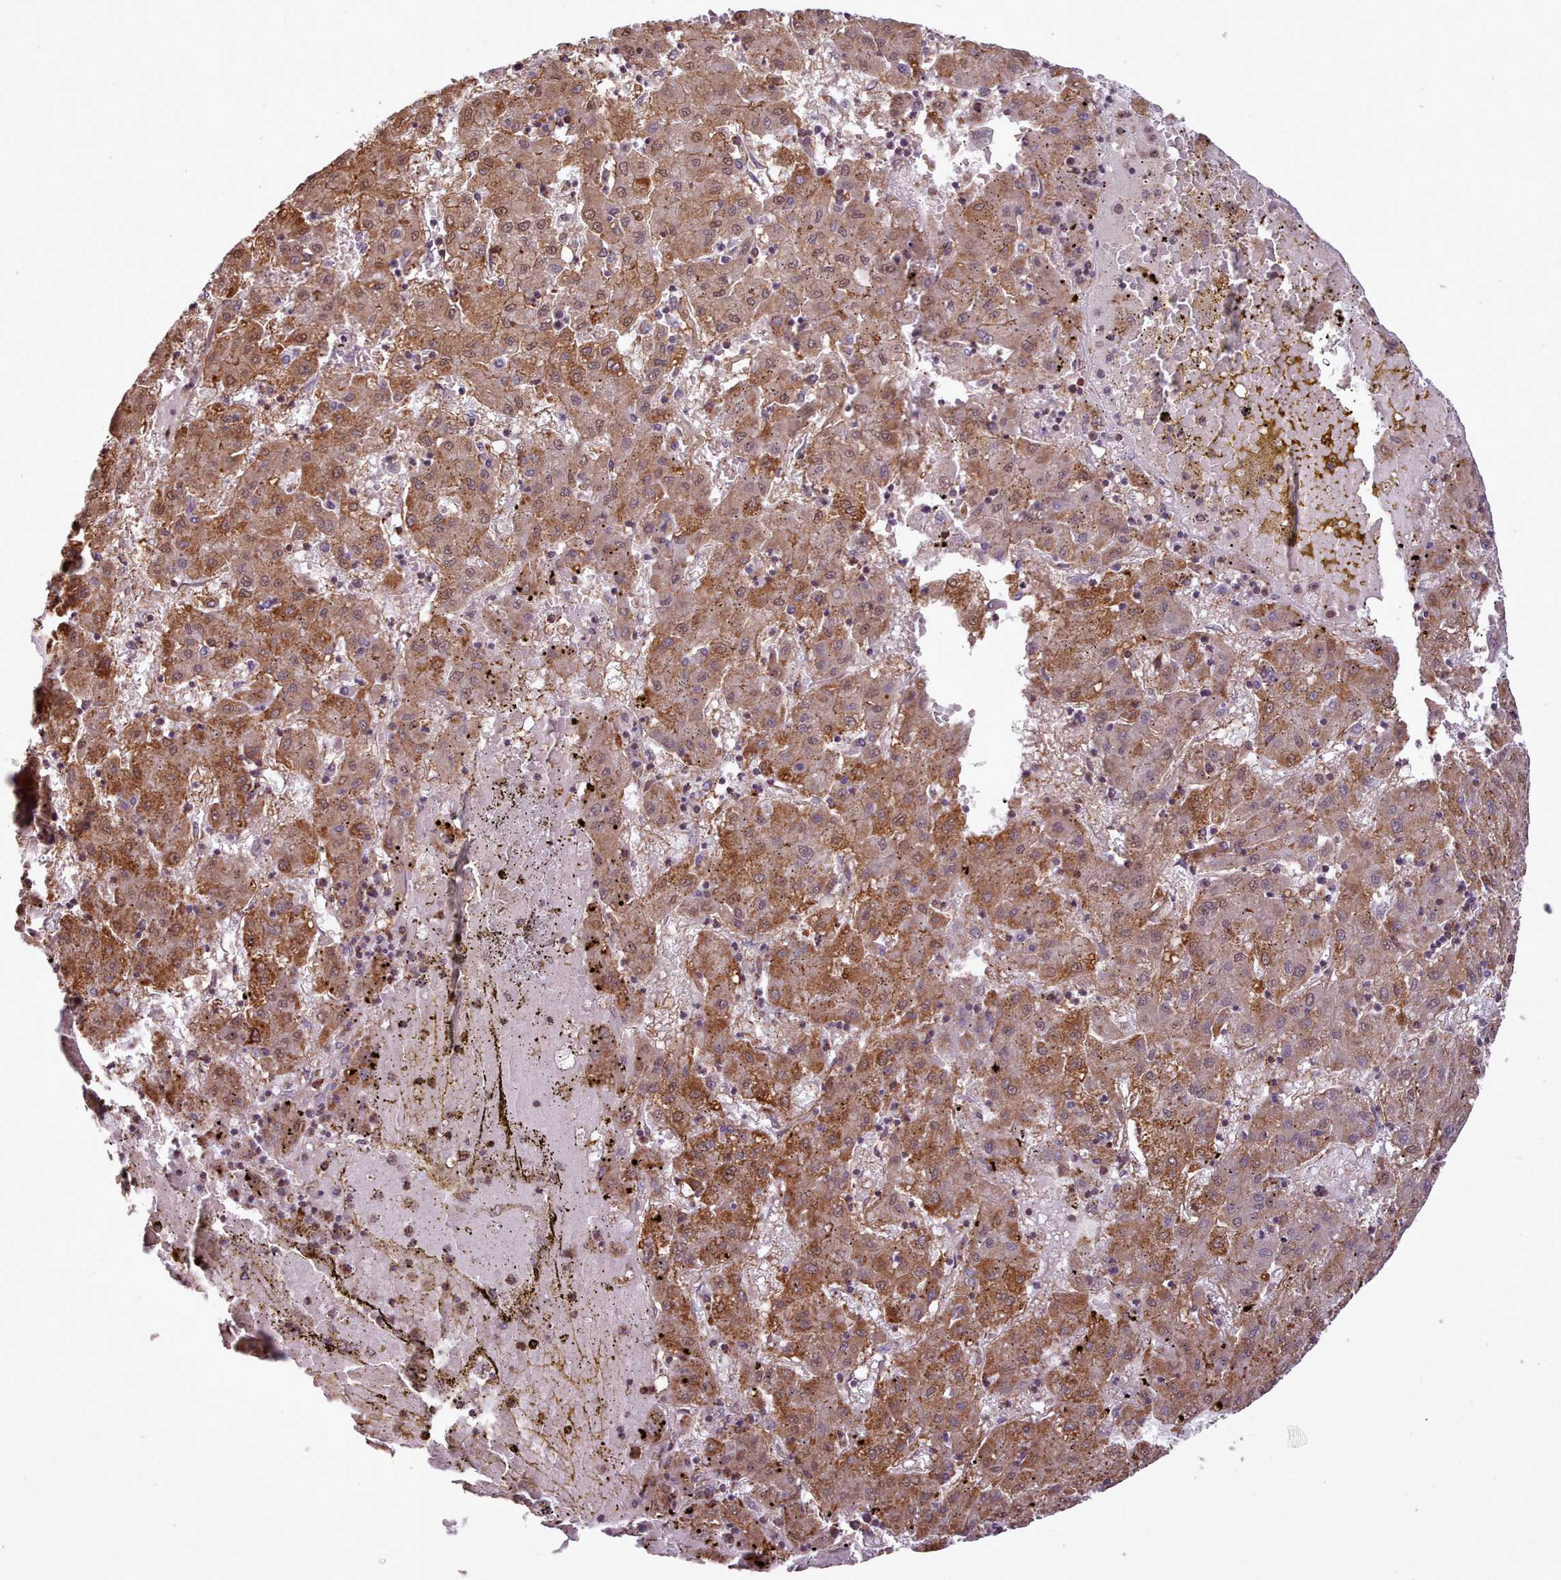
{"staining": {"intensity": "moderate", "quantity": ">75%", "location": "cytoplasmic/membranous"}, "tissue": "liver cancer", "cell_type": "Tumor cells", "image_type": "cancer", "snomed": [{"axis": "morphology", "description": "Carcinoma, Hepatocellular, NOS"}, {"axis": "topography", "description": "Liver"}], "caption": "Protein expression analysis of human liver hepatocellular carcinoma reveals moderate cytoplasmic/membranous positivity in about >75% of tumor cells. The protein is shown in brown color, while the nuclei are stained blue.", "gene": "ZMYM4", "patient": {"sex": "male", "age": 72}}